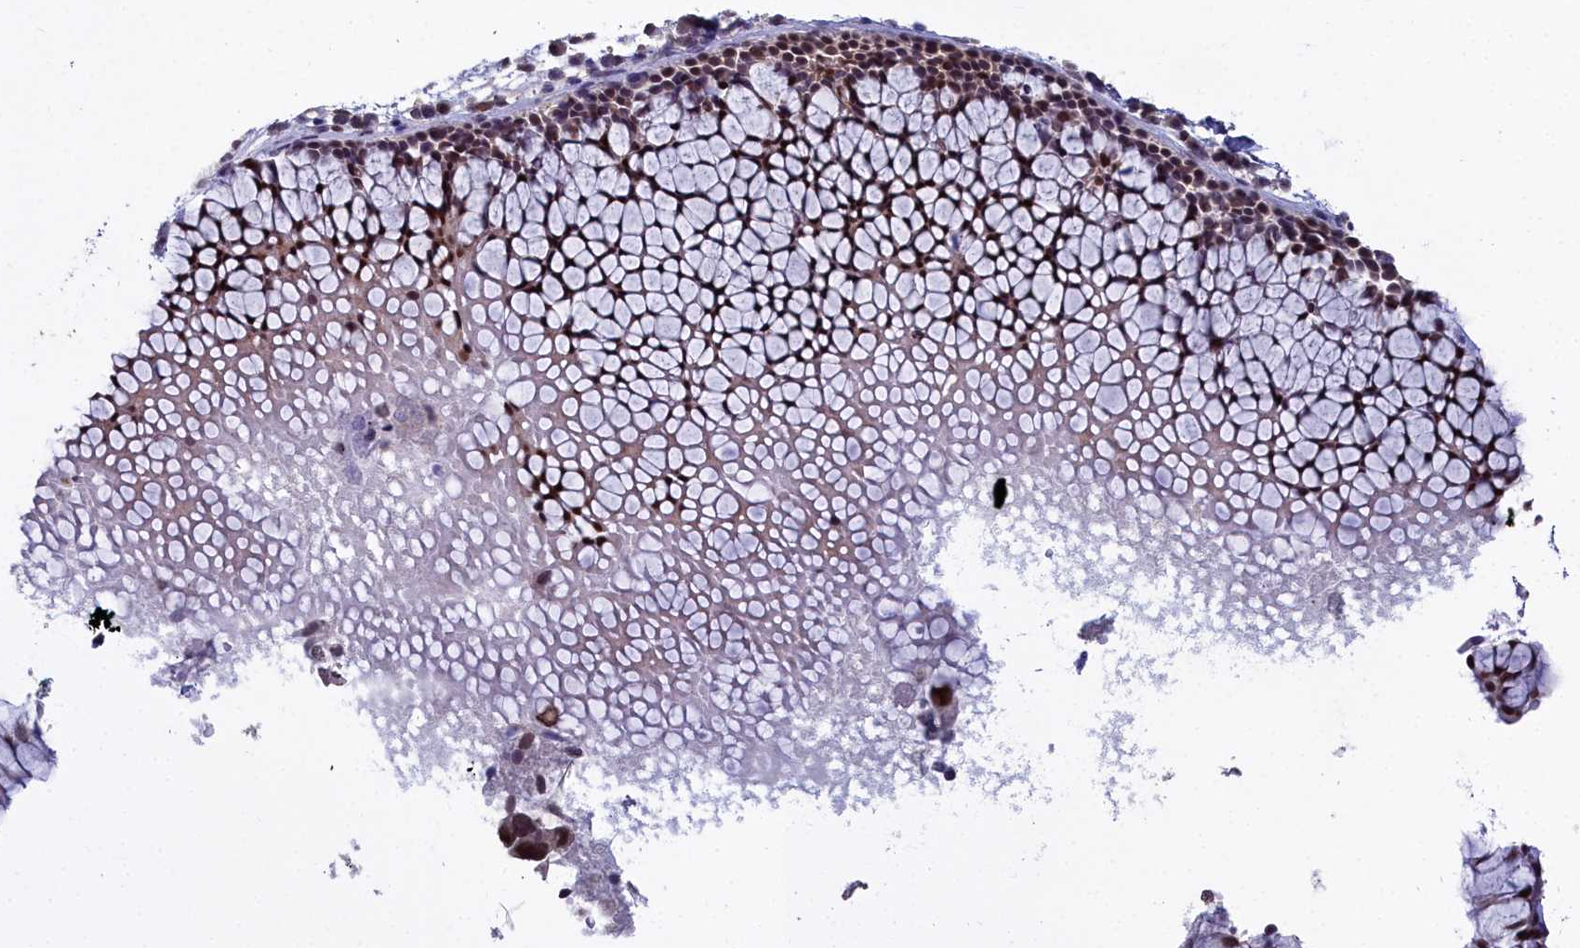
{"staining": {"intensity": "strong", "quantity": "25%-75%", "location": "nuclear"}, "tissue": "nasopharynx", "cell_type": "Respiratory epithelial cells", "image_type": "normal", "snomed": [{"axis": "morphology", "description": "Normal tissue, NOS"}, {"axis": "morphology", "description": "Inflammation, NOS"}, {"axis": "morphology", "description": "Malignant melanoma, Metastatic site"}, {"axis": "topography", "description": "Nasopharynx"}], "caption": "High-magnification brightfield microscopy of unremarkable nasopharynx stained with DAB (brown) and counterstained with hematoxylin (blue). respiratory epithelial cells exhibit strong nuclear positivity is identified in about25%-75% of cells.", "gene": "CCDC97", "patient": {"sex": "male", "age": 70}}